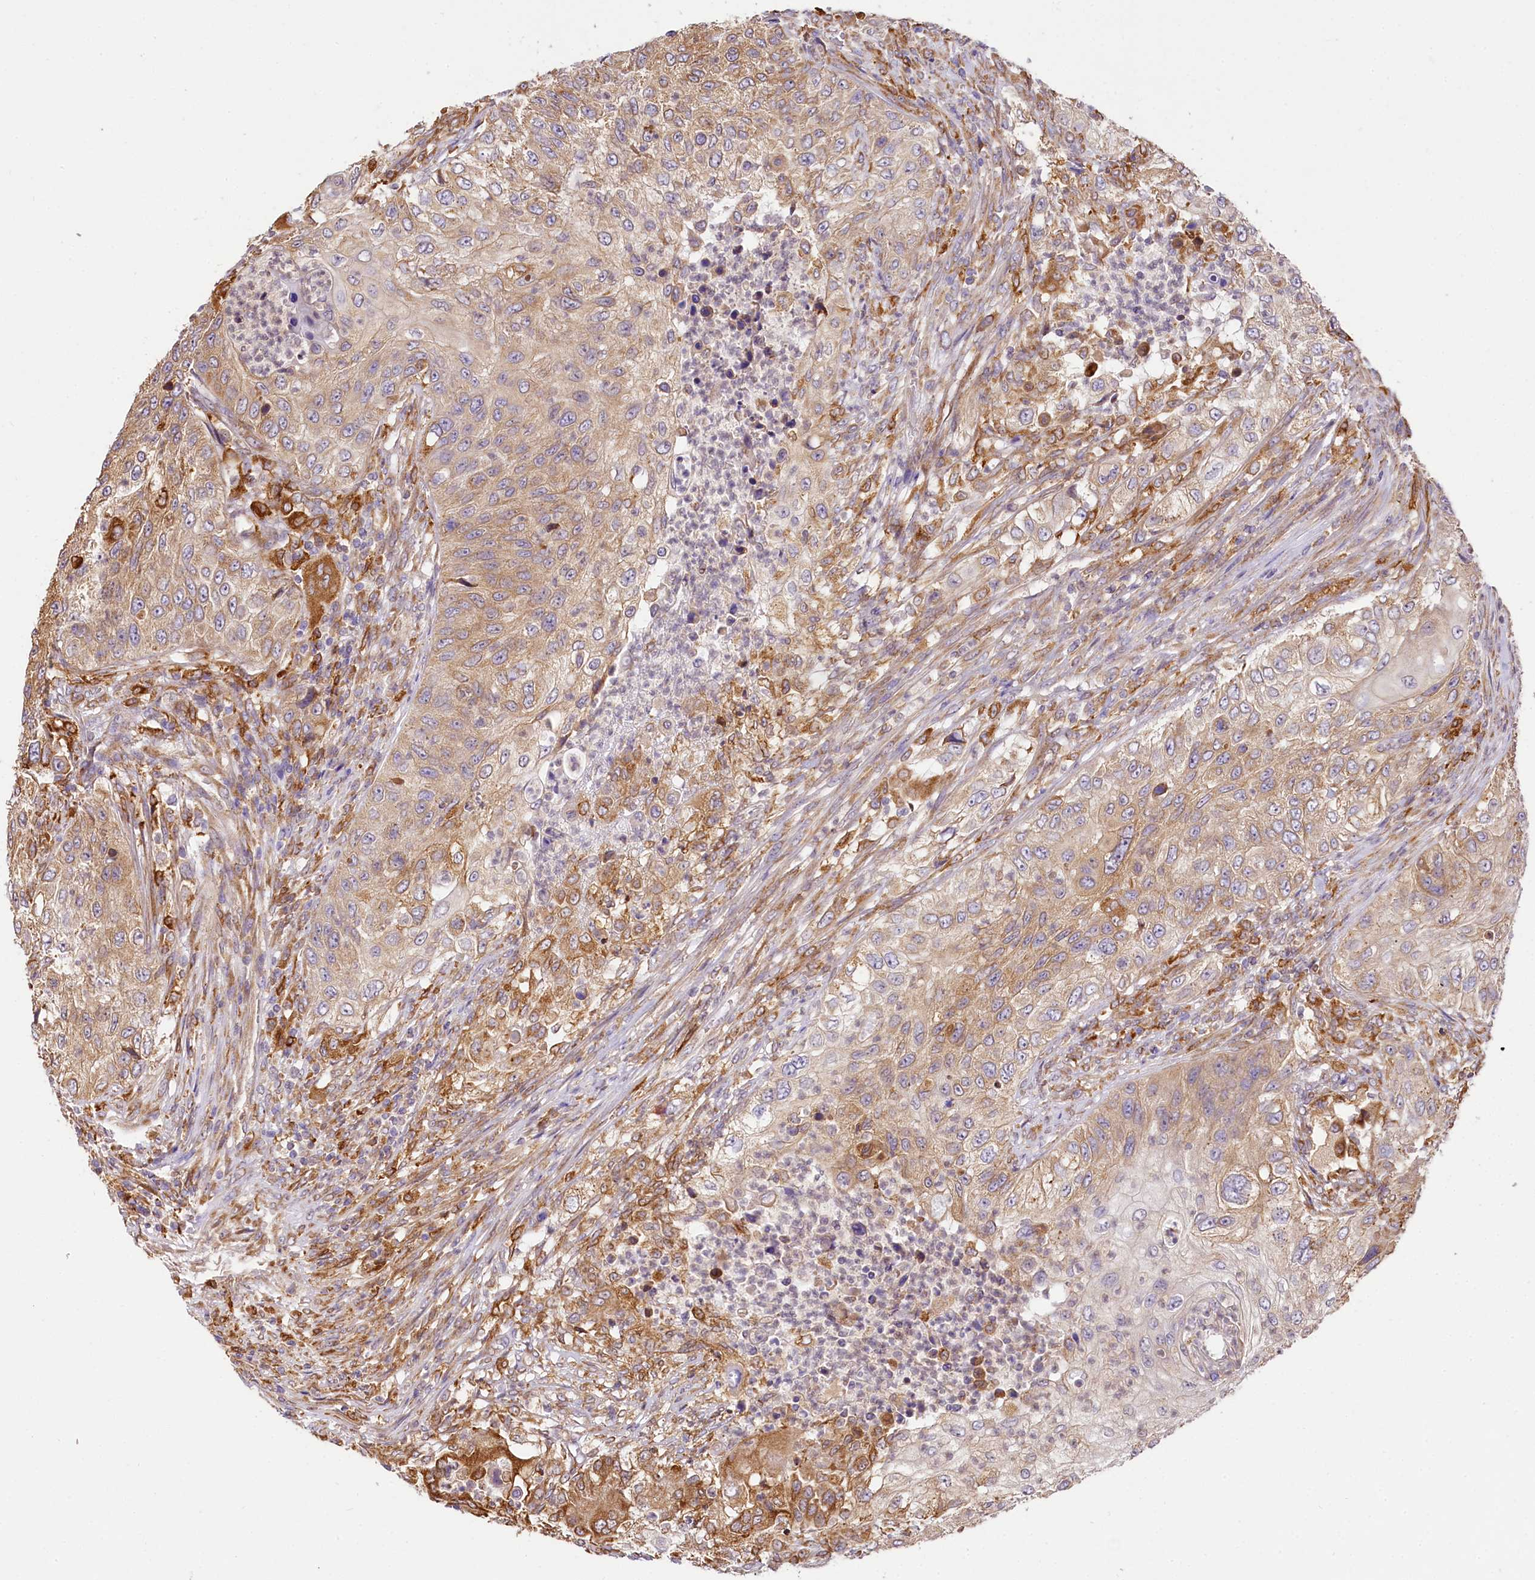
{"staining": {"intensity": "moderate", "quantity": ">75%", "location": "cytoplasmic/membranous"}, "tissue": "urothelial cancer", "cell_type": "Tumor cells", "image_type": "cancer", "snomed": [{"axis": "morphology", "description": "Urothelial carcinoma, High grade"}, {"axis": "topography", "description": "Urinary bladder"}], "caption": "The image exhibits immunohistochemical staining of urothelial carcinoma (high-grade). There is moderate cytoplasmic/membranous positivity is seen in about >75% of tumor cells. (DAB = brown stain, brightfield microscopy at high magnification).", "gene": "PPIP5K2", "patient": {"sex": "female", "age": 60}}